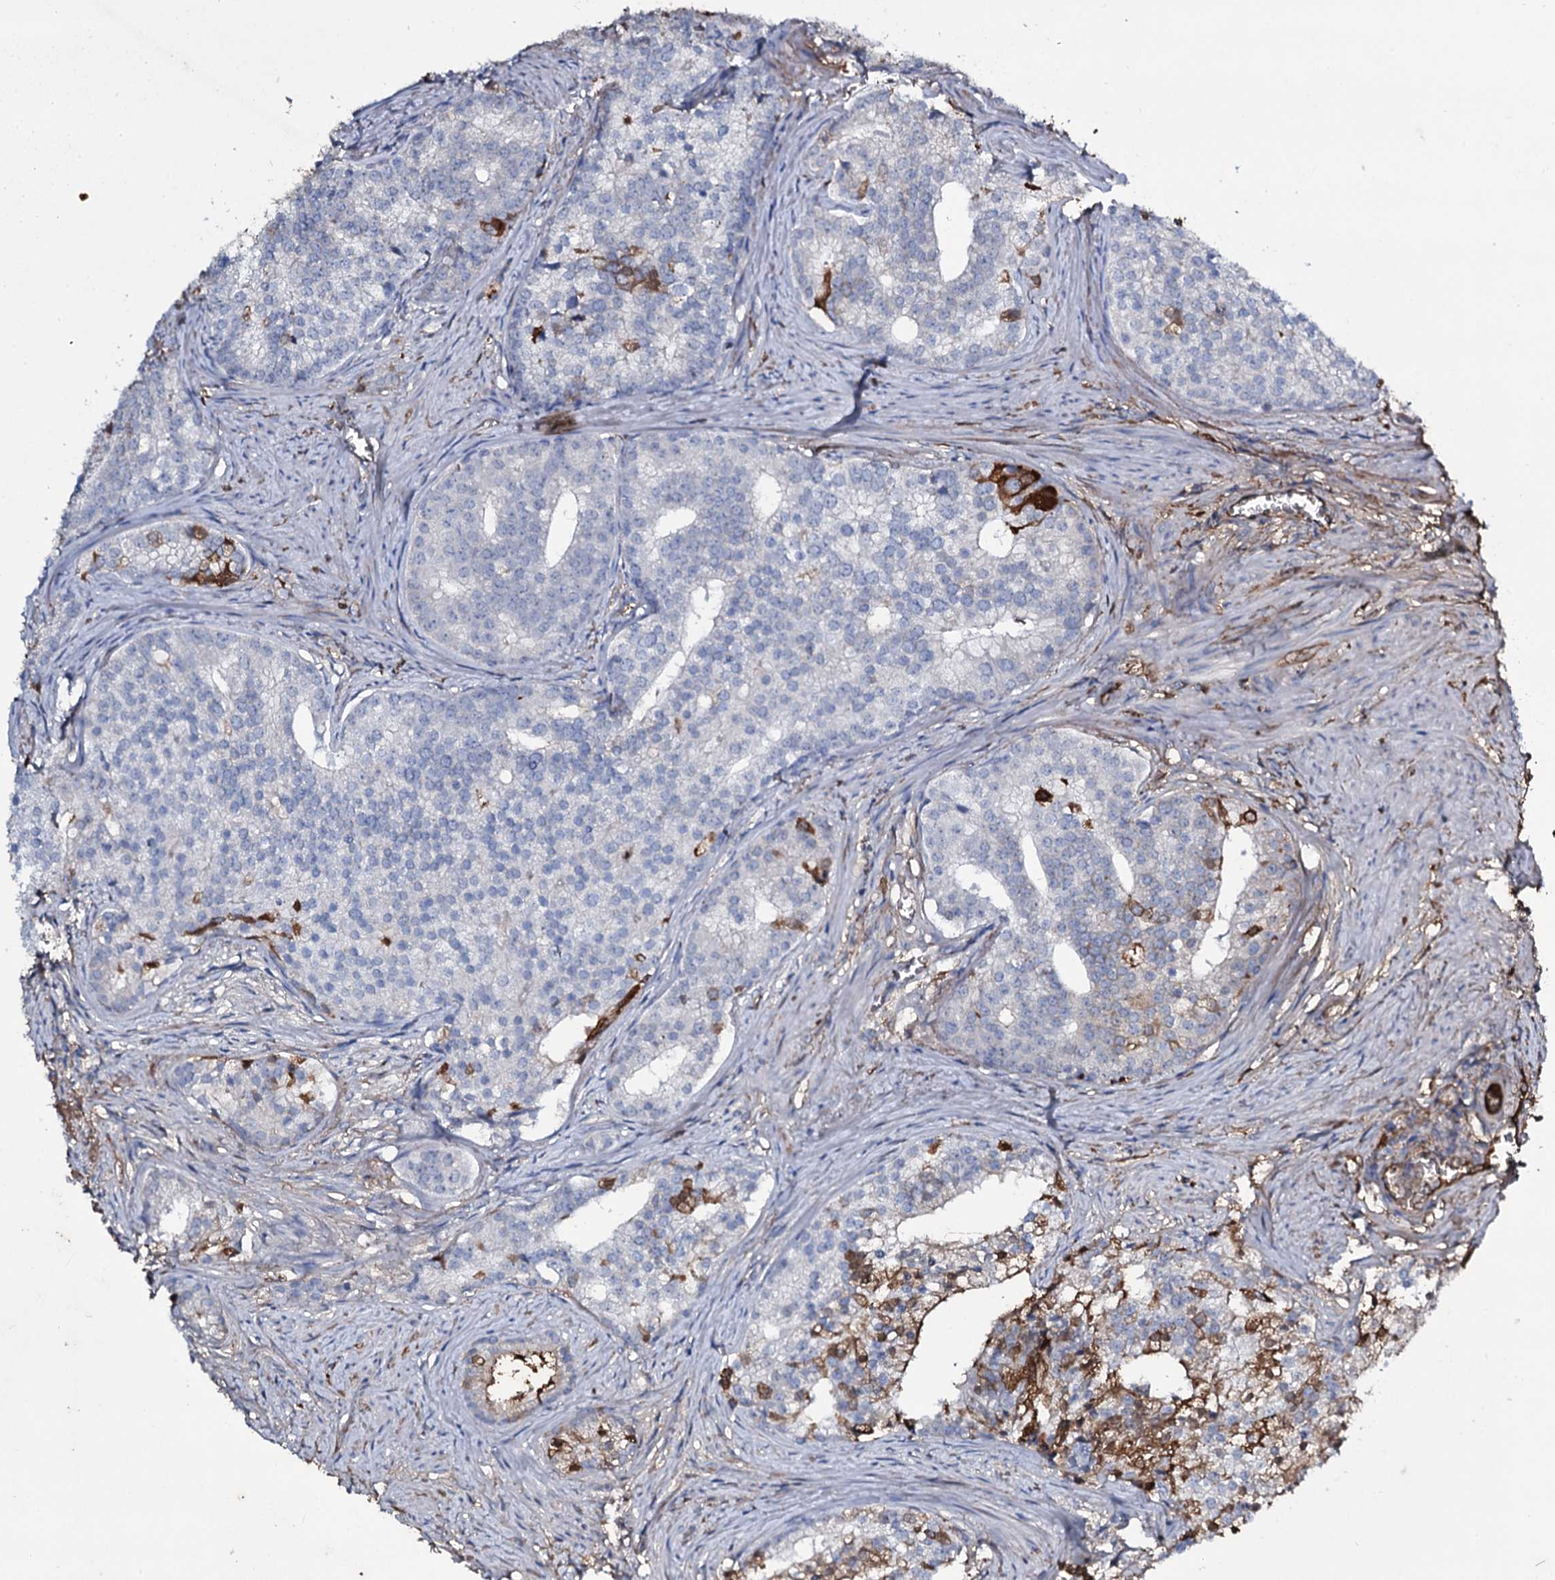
{"staining": {"intensity": "strong", "quantity": "<25%", "location": "cytoplasmic/membranous"}, "tissue": "prostate cancer", "cell_type": "Tumor cells", "image_type": "cancer", "snomed": [{"axis": "morphology", "description": "Adenocarcinoma, Low grade"}, {"axis": "topography", "description": "Prostate"}], "caption": "A medium amount of strong cytoplasmic/membranous expression is seen in approximately <25% of tumor cells in prostate cancer tissue.", "gene": "EDN1", "patient": {"sex": "male", "age": 71}}